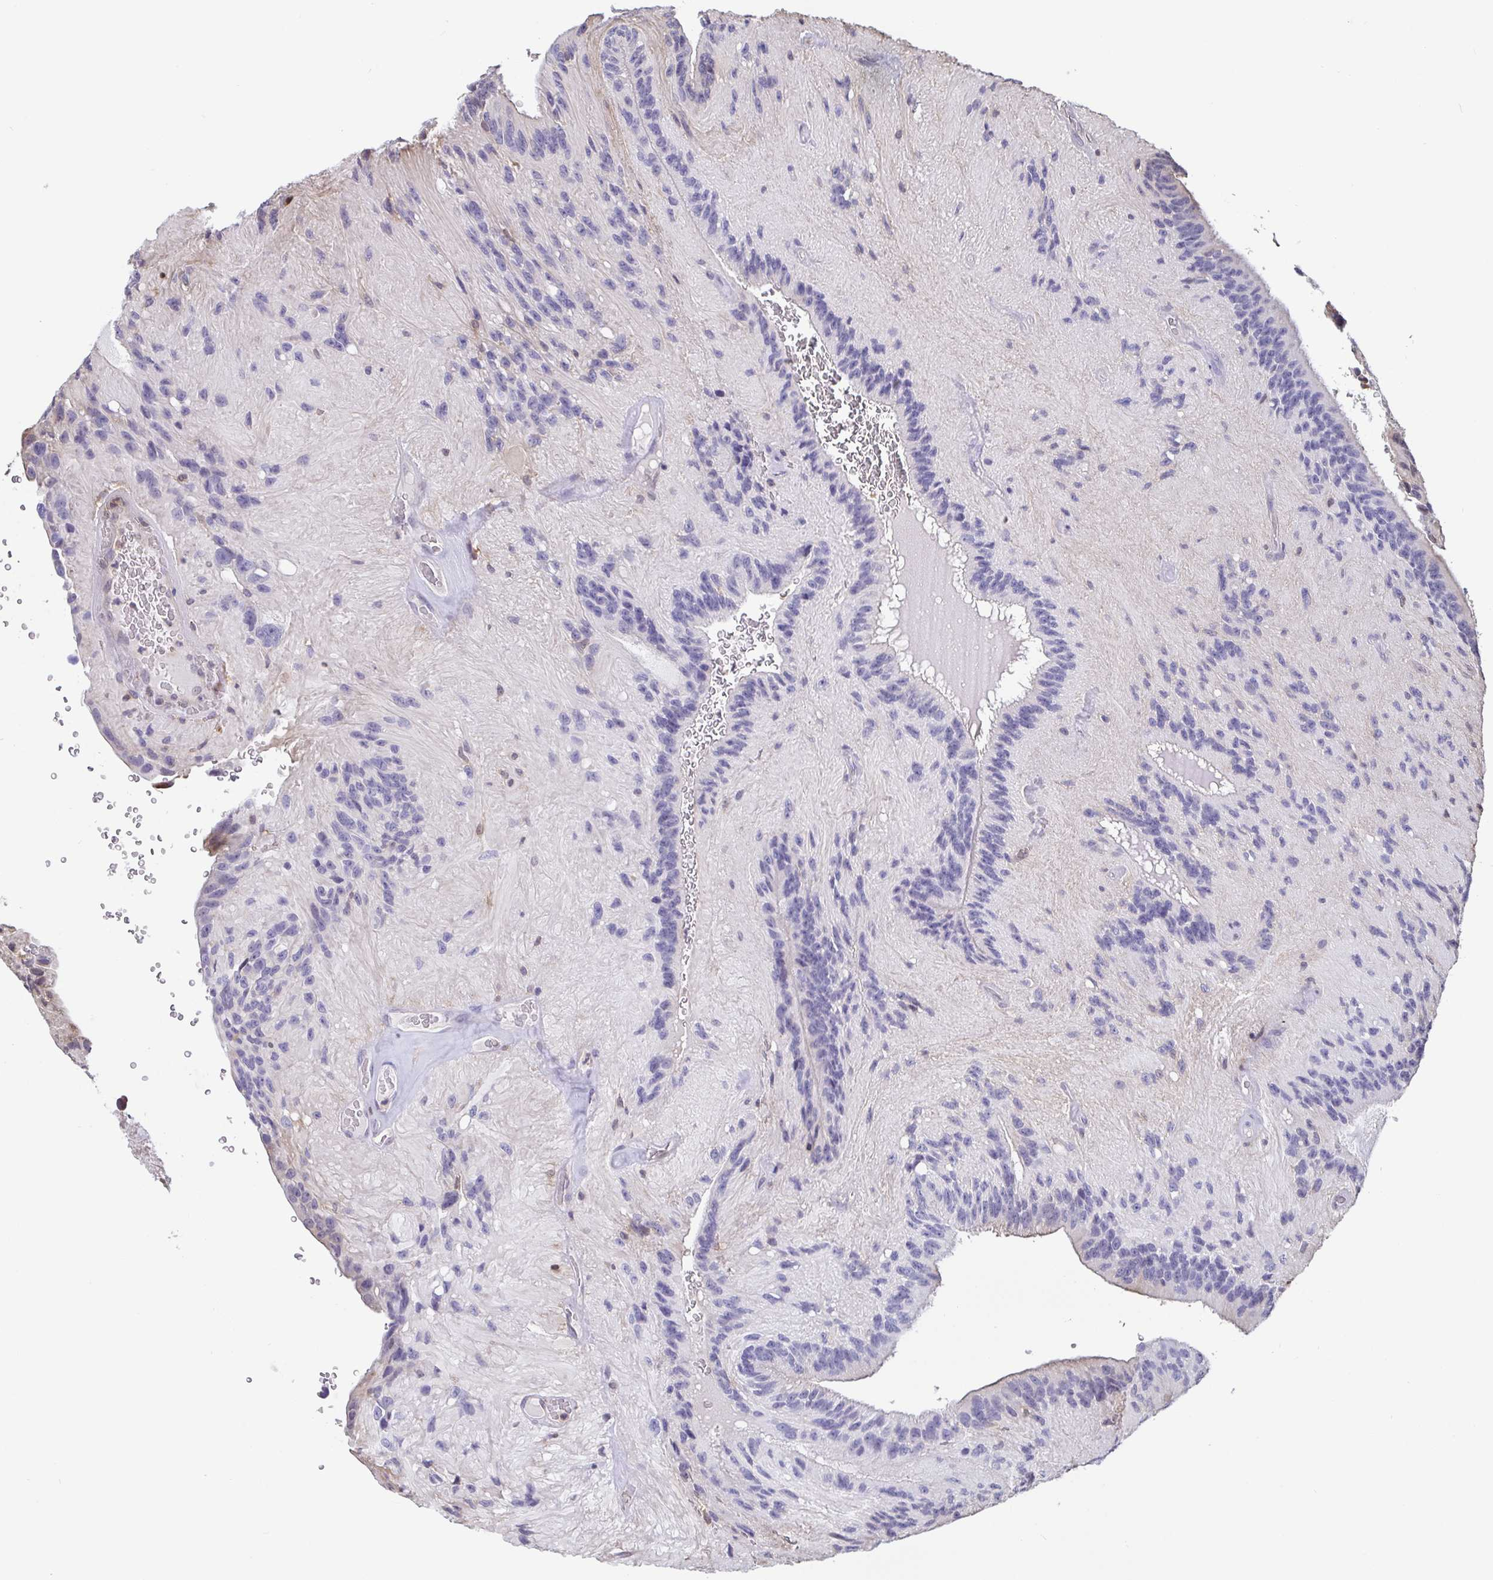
{"staining": {"intensity": "negative", "quantity": "none", "location": "none"}, "tissue": "glioma", "cell_type": "Tumor cells", "image_type": "cancer", "snomed": [{"axis": "morphology", "description": "Glioma, malignant, Low grade"}, {"axis": "topography", "description": "Brain"}], "caption": "DAB (3,3'-diaminobenzidine) immunohistochemical staining of human malignant low-grade glioma shows no significant staining in tumor cells.", "gene": "IDH1", "patient": {"sex": "male", "age": 31}}